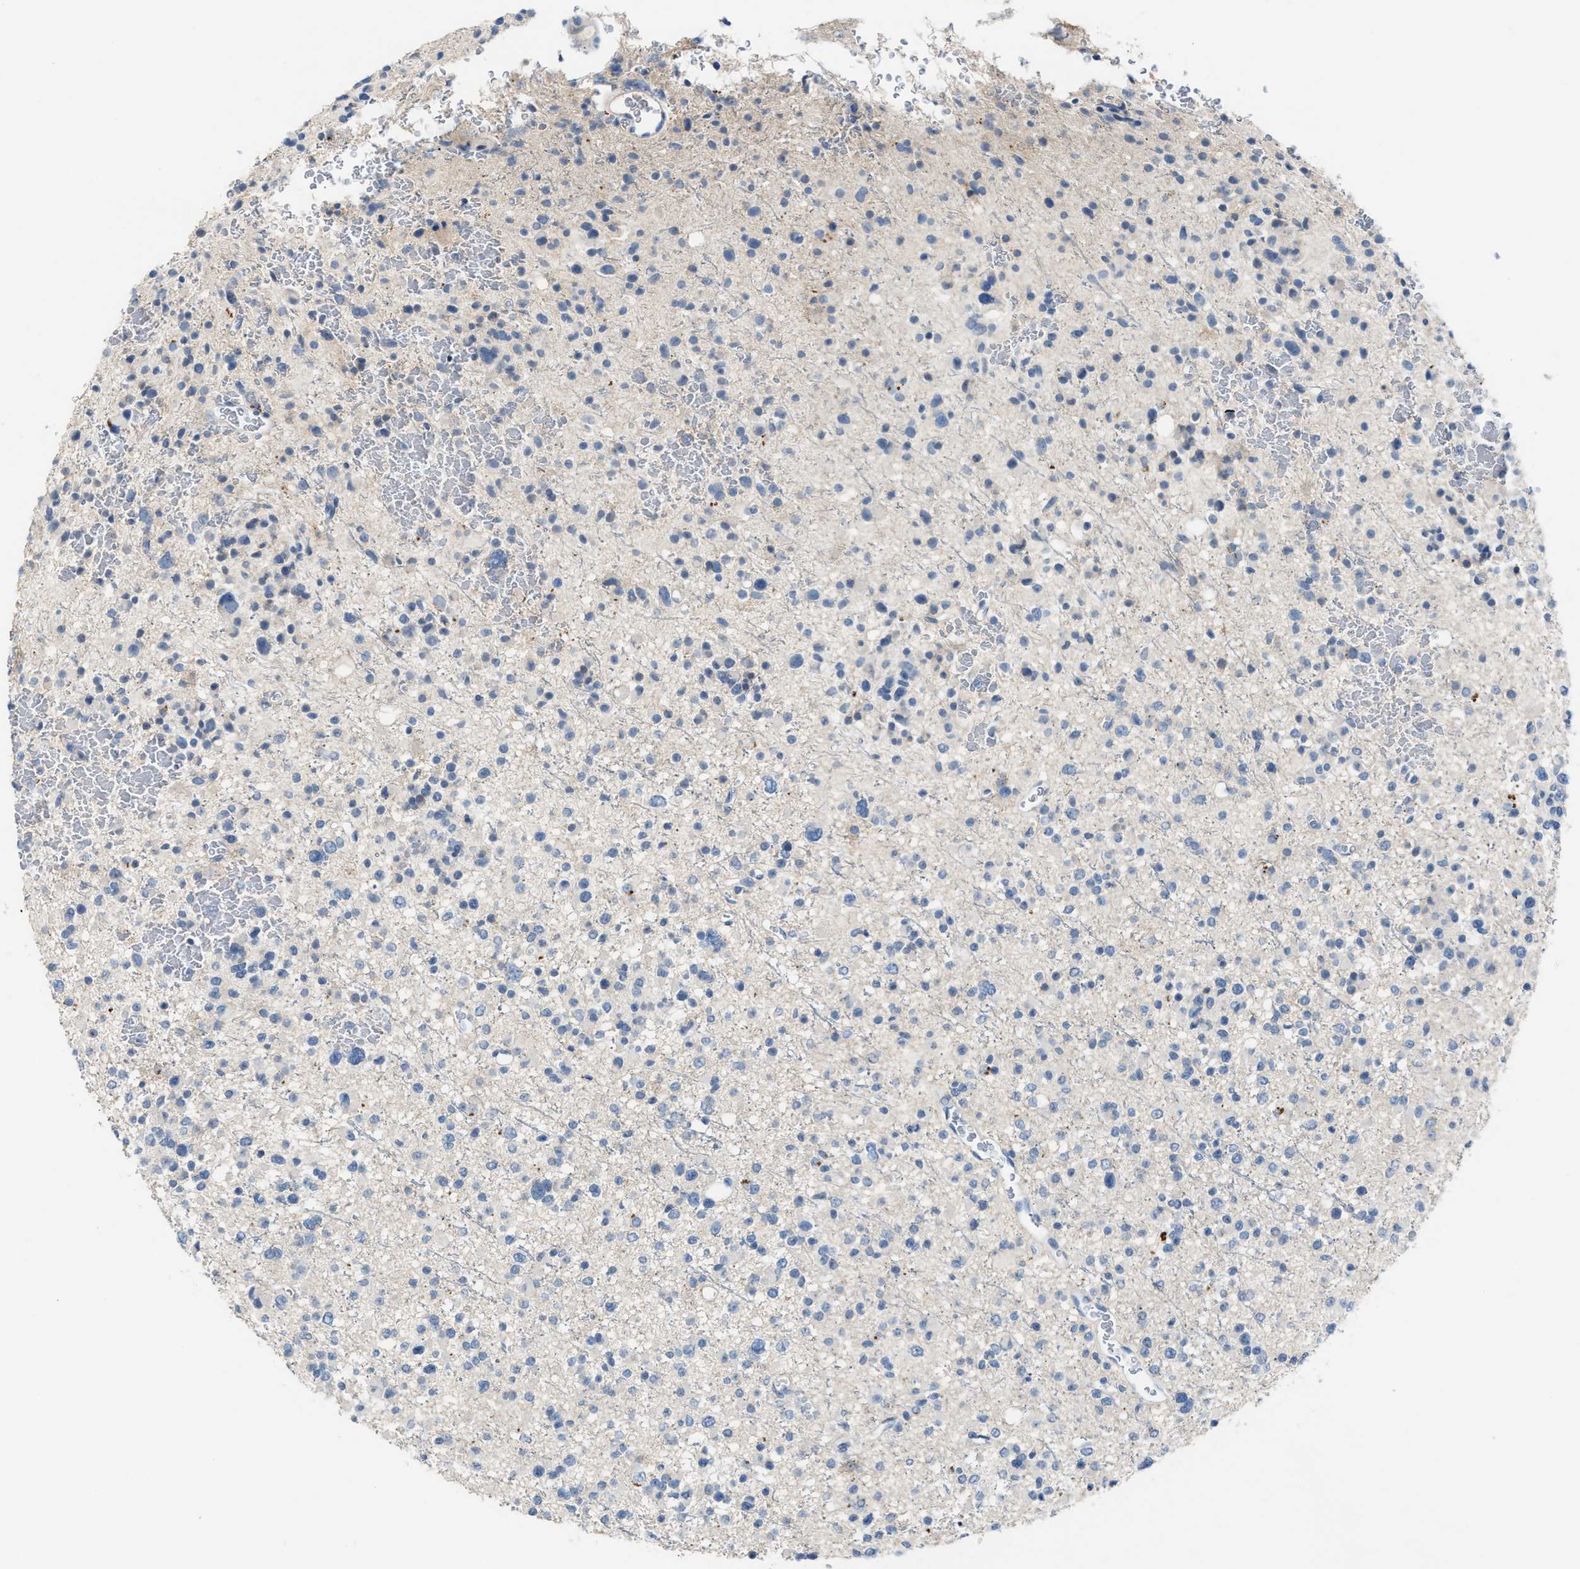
{"staining": {"intensity": "negative", "quantity": "none", "location": "none"}, "tissue": "glioma", "cell_type": "Tumor cells", "image_type": "cancer", "snomed": [{"axis": "morphology", "description": "Glioma, malignant, Low grade"}, {"axis": "topography", "description": "Brain"}], "caption": "High magnification brightfield microscopy of low-grade glioma (malignant) stained with DAB (brown) and counterstained with hematoxylin (blue): tumor cells show no significant expression.", "gene": "SLC5A5", "patient": {"sex": "female", "age": 22}}